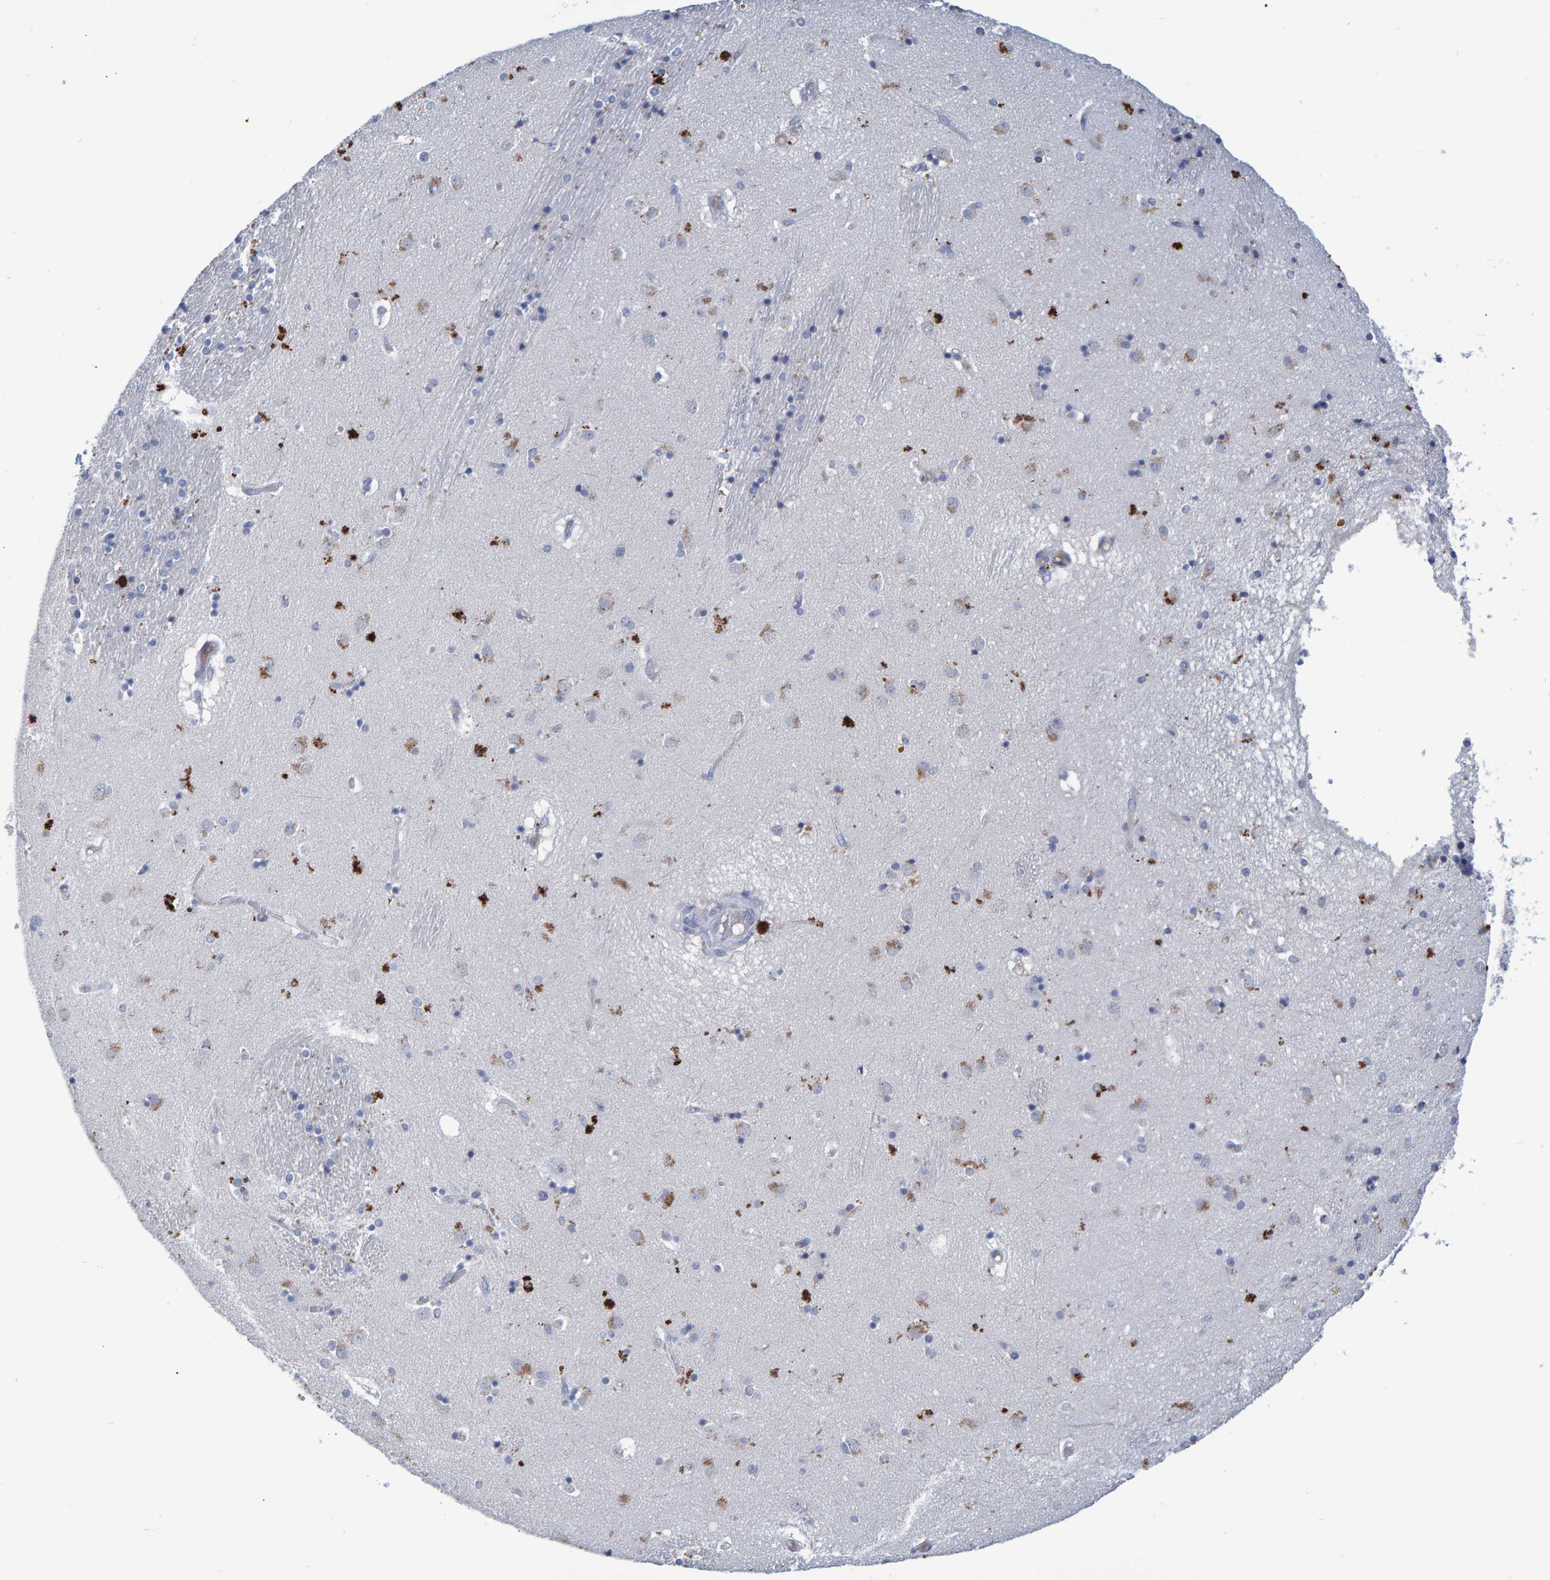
{"staining": {"intensity": "negative", "quantity": "none", "location": "none"}, "tissue": "caudate", "cell_type": "Glial cells", "image_type": "normal", "snomed": [{"axis": "morphology", "description": "Normal tissue, NOS"}, {"axis": "topography", "description": "Lateral ventricle wall"}], "caption": "This is a micrograph of immunohistochemistry (IHC) staining of unremarkable caudate, which shows no staining in glial cells.", "gene": "PROCA1", "patient": {"sex": "male", "age": 70}}